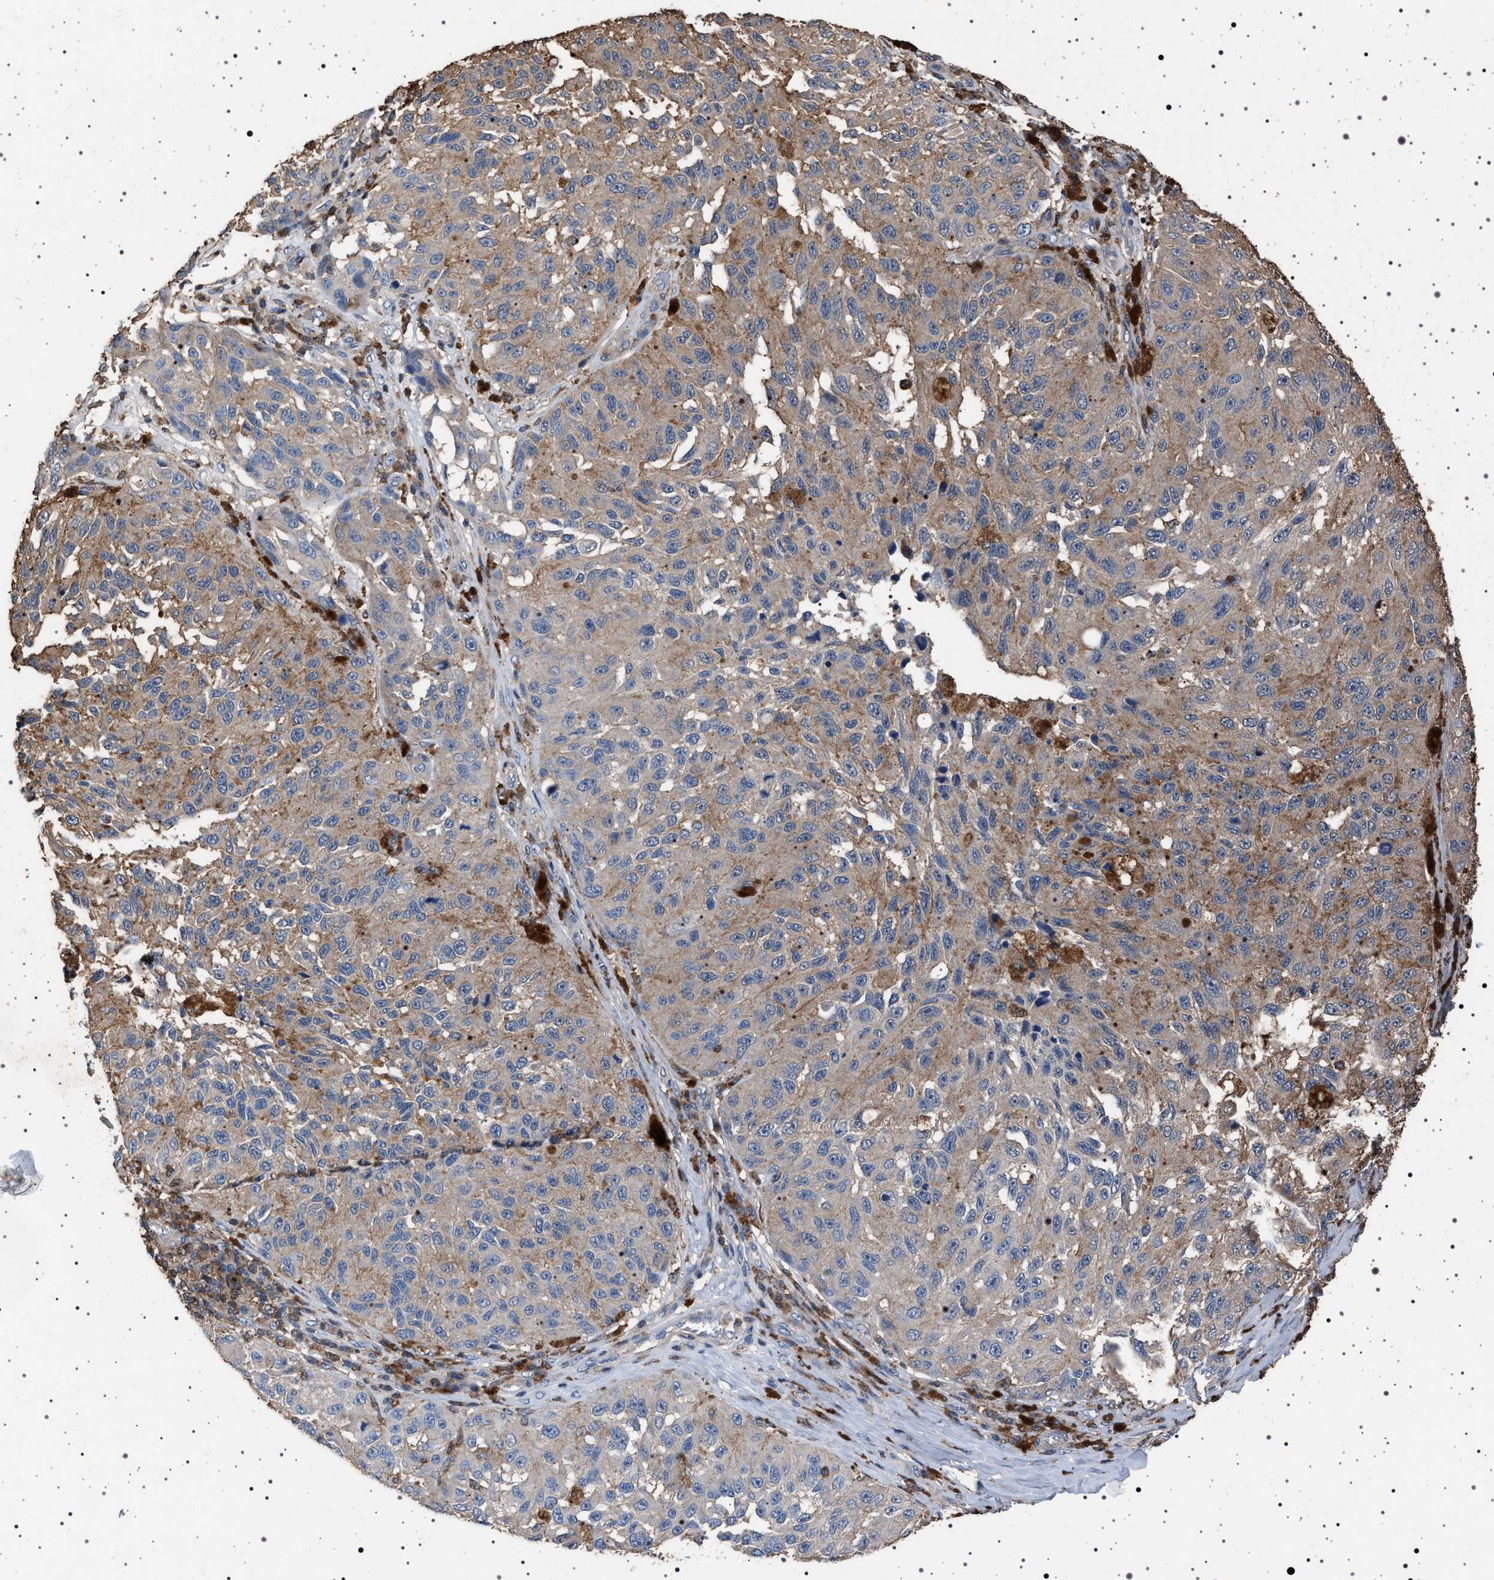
{"staining": {"intensity": "moderate", "quantity": "25%-75%", "location": "cytoplasmic/membranous"}, "tissue": "melanoma", "cell_type": "Tumor cells", "image_type": "cancer", "snomed": [{"axis": "morphology", "description": "Malignant melanoma, NOS"}, {"axis": "topography", "description": "Skin"}], "caption": "Malignant melanoma stained for a protein shows moderate cytoplasmic/membranous positivity in tumor cells.", "gene": "SMAP2", "patient": {"sex": "female", "age": 73}}